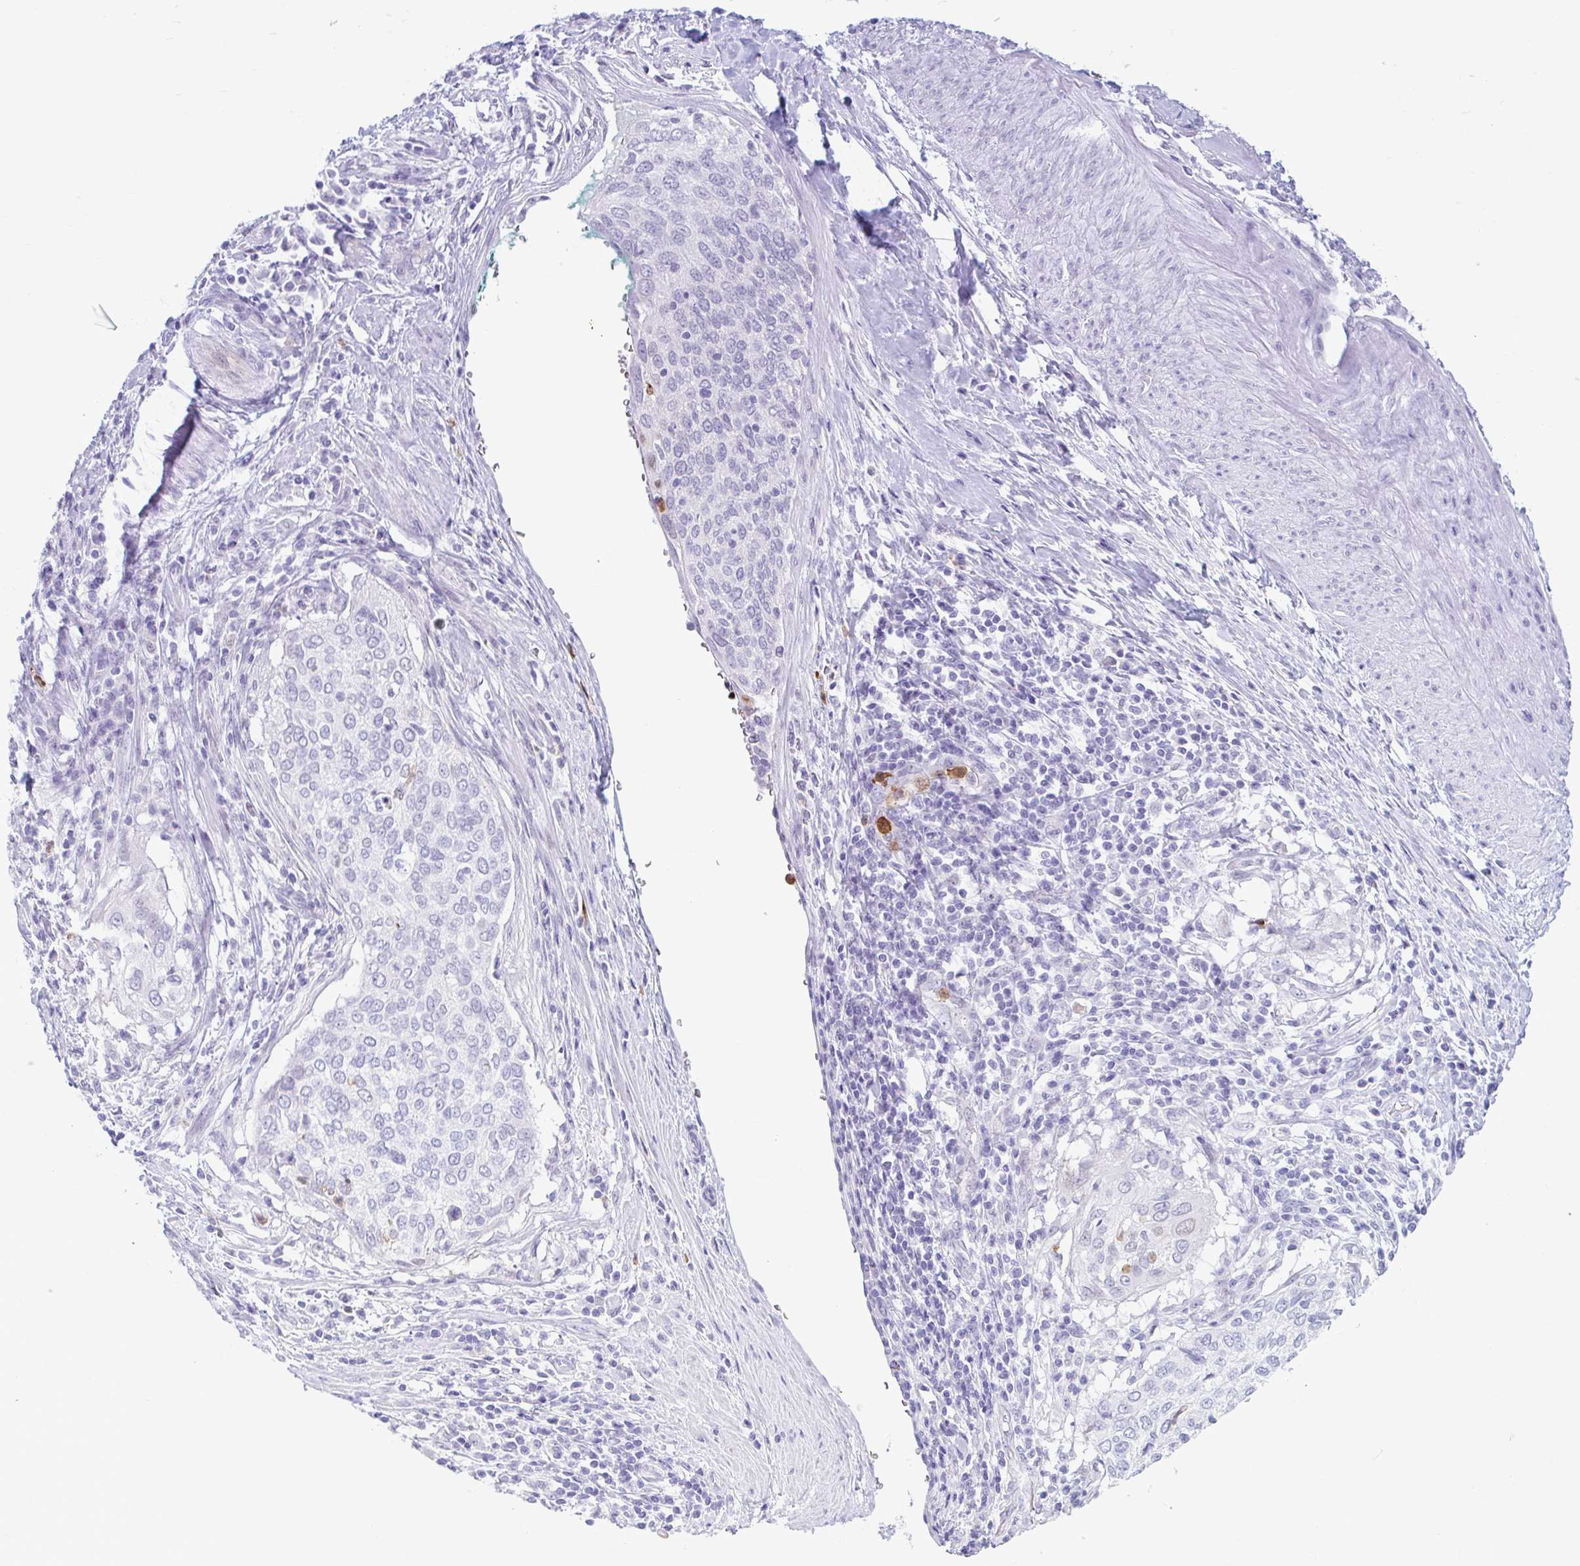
{"staining": {"intensity": "negative", "quantity": "none", "location": "none"}, "tissue": "cervical cancer", "cell_type": "Tumor cells", "image_type": "cancer", "snomed": [{"axis": "morphology", "description": "Squamous cell carcinoma, NOS"}, {"axis": "topography", "description": "Cervix"}], "caption": "A high-resolution image shows immunohistochemistry staining of squamous cell carcinoma (cervical), which displays no significant positivity in tumor cells. (IHC, brightfield microscopy, high magnification).", "gene": "CEP120", "patient": {"sex": "female", "age": 38}}